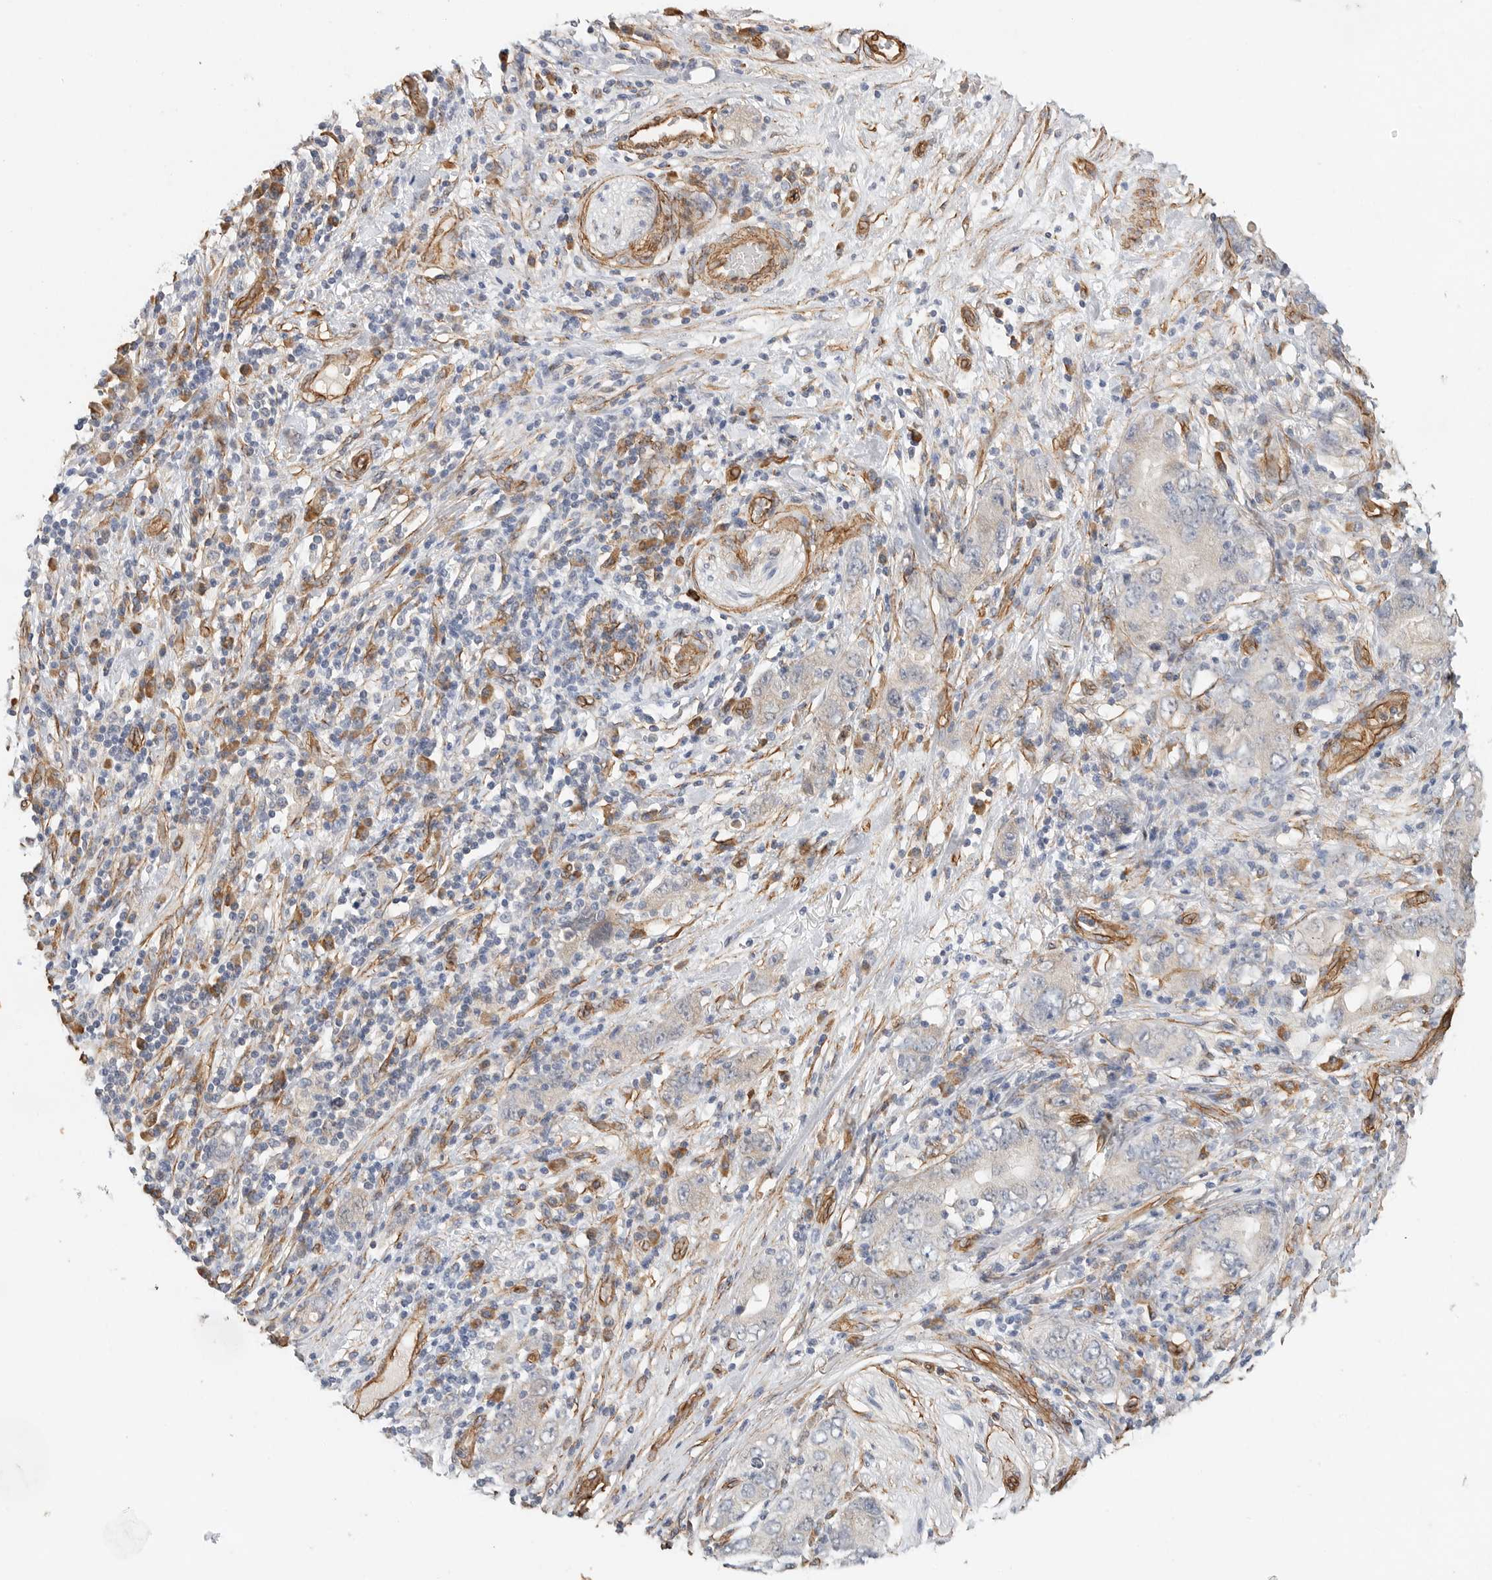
{"staining": {"intensity": "negative", "quantity": "none", "location": "none"}, "tissue": "stomach cancer", "cell_type": "Tumor cells", "image_type": "cancer", "snomed": [{"axis": "morphology", "description": "Adenocarcinoma, NOS"}, {"axis": "topography", "description": "Stomach, lower"}], "caption": "Tumor cells show no significant protein expression in stomach adenocarcinoma.", "gene": "JMJD4", "patient": {"sex": "female", "age": 93}}